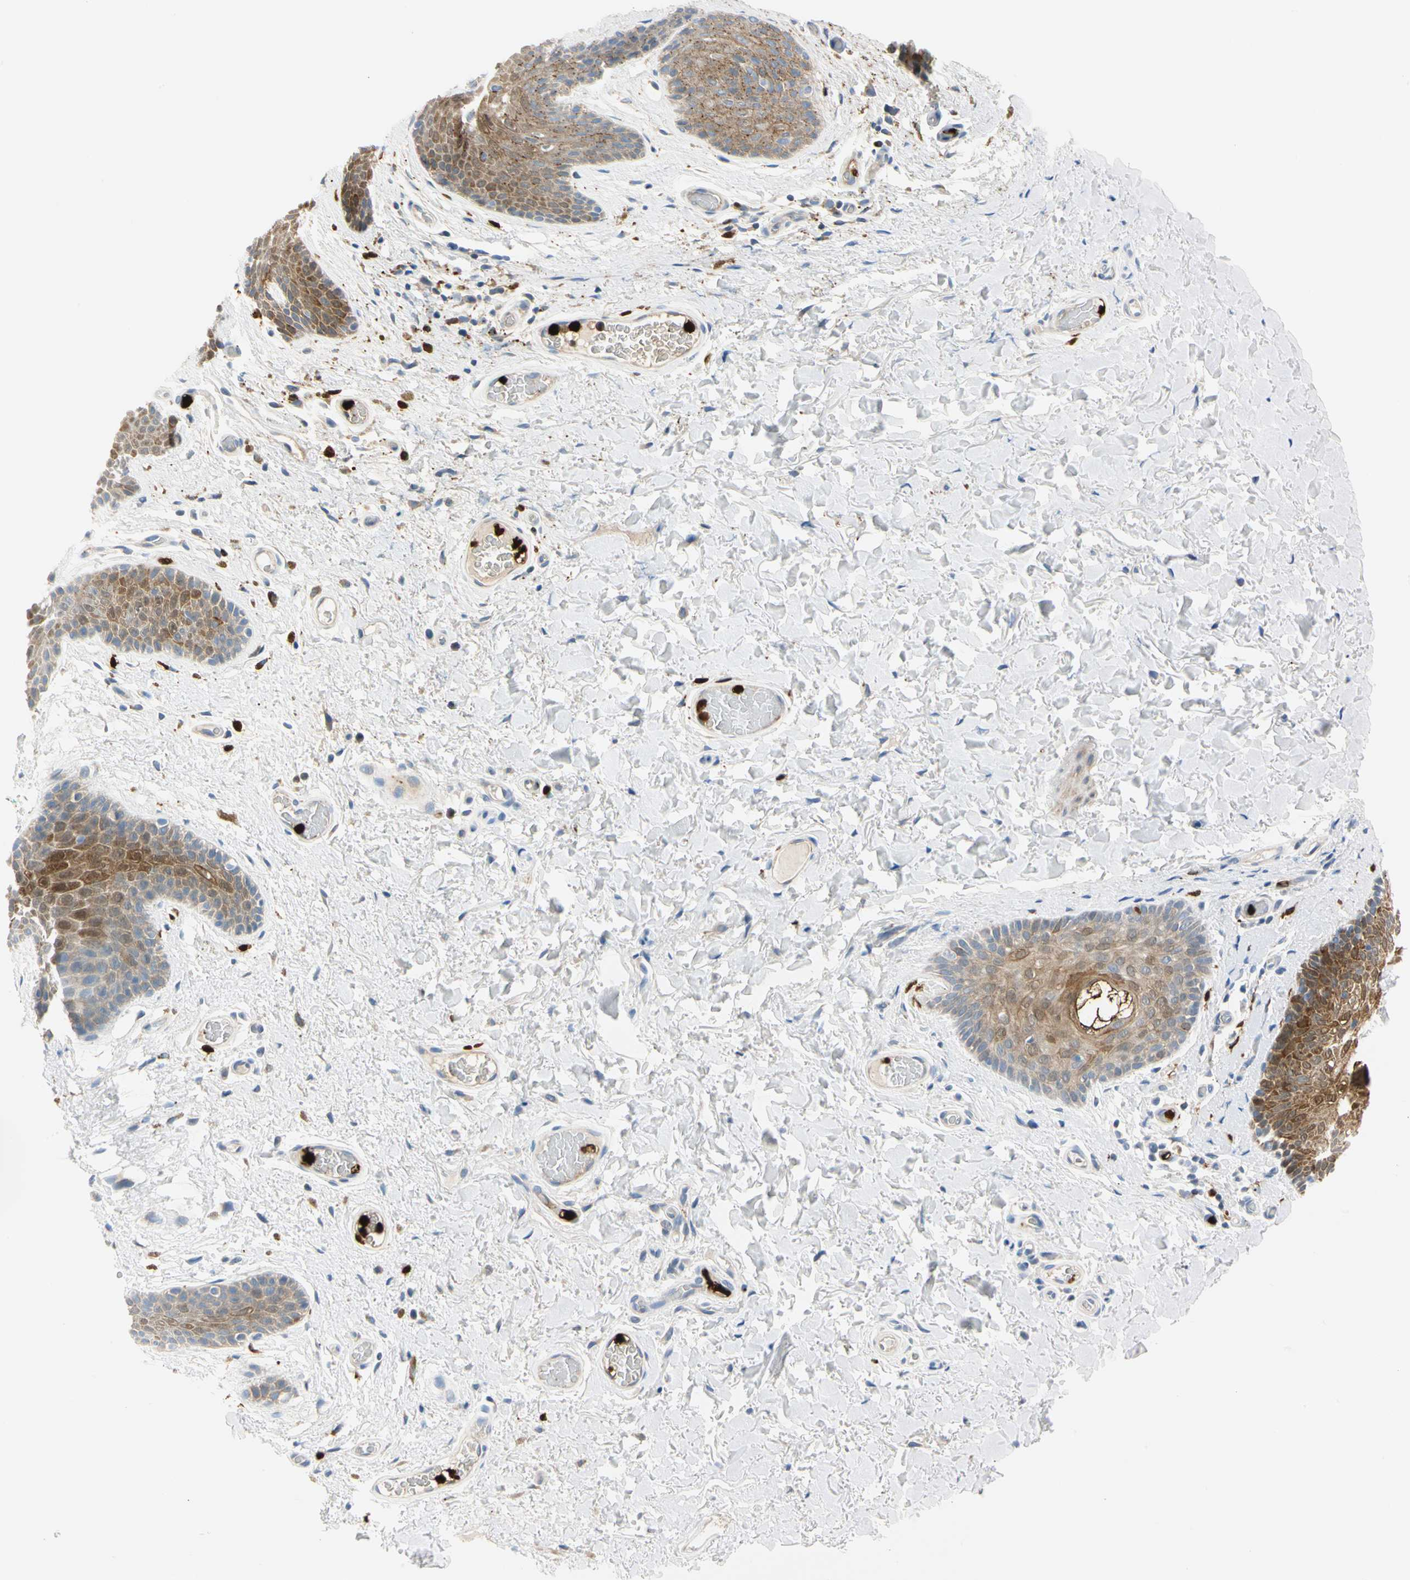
{"staining": {"intensity": "strong", "quantity": ">75%", "location": "cytoplasmic/membranous"}, "tissue": "skin", "cell_type": "Epidermal cells", "image_type": "normal", "snomed": [{"axis": "morphology", "description": "Normal tissue, NOS"}, {"axis": "topography", "description": "Anal"}], "caption": "Immunohistochemical staining of normal skin displays strong cytoplasmic/membranous protein expression in approximately >75% of epidermal cells.", "gene": "TRAF5", "patient": {"sex": "male", "age": 74}}